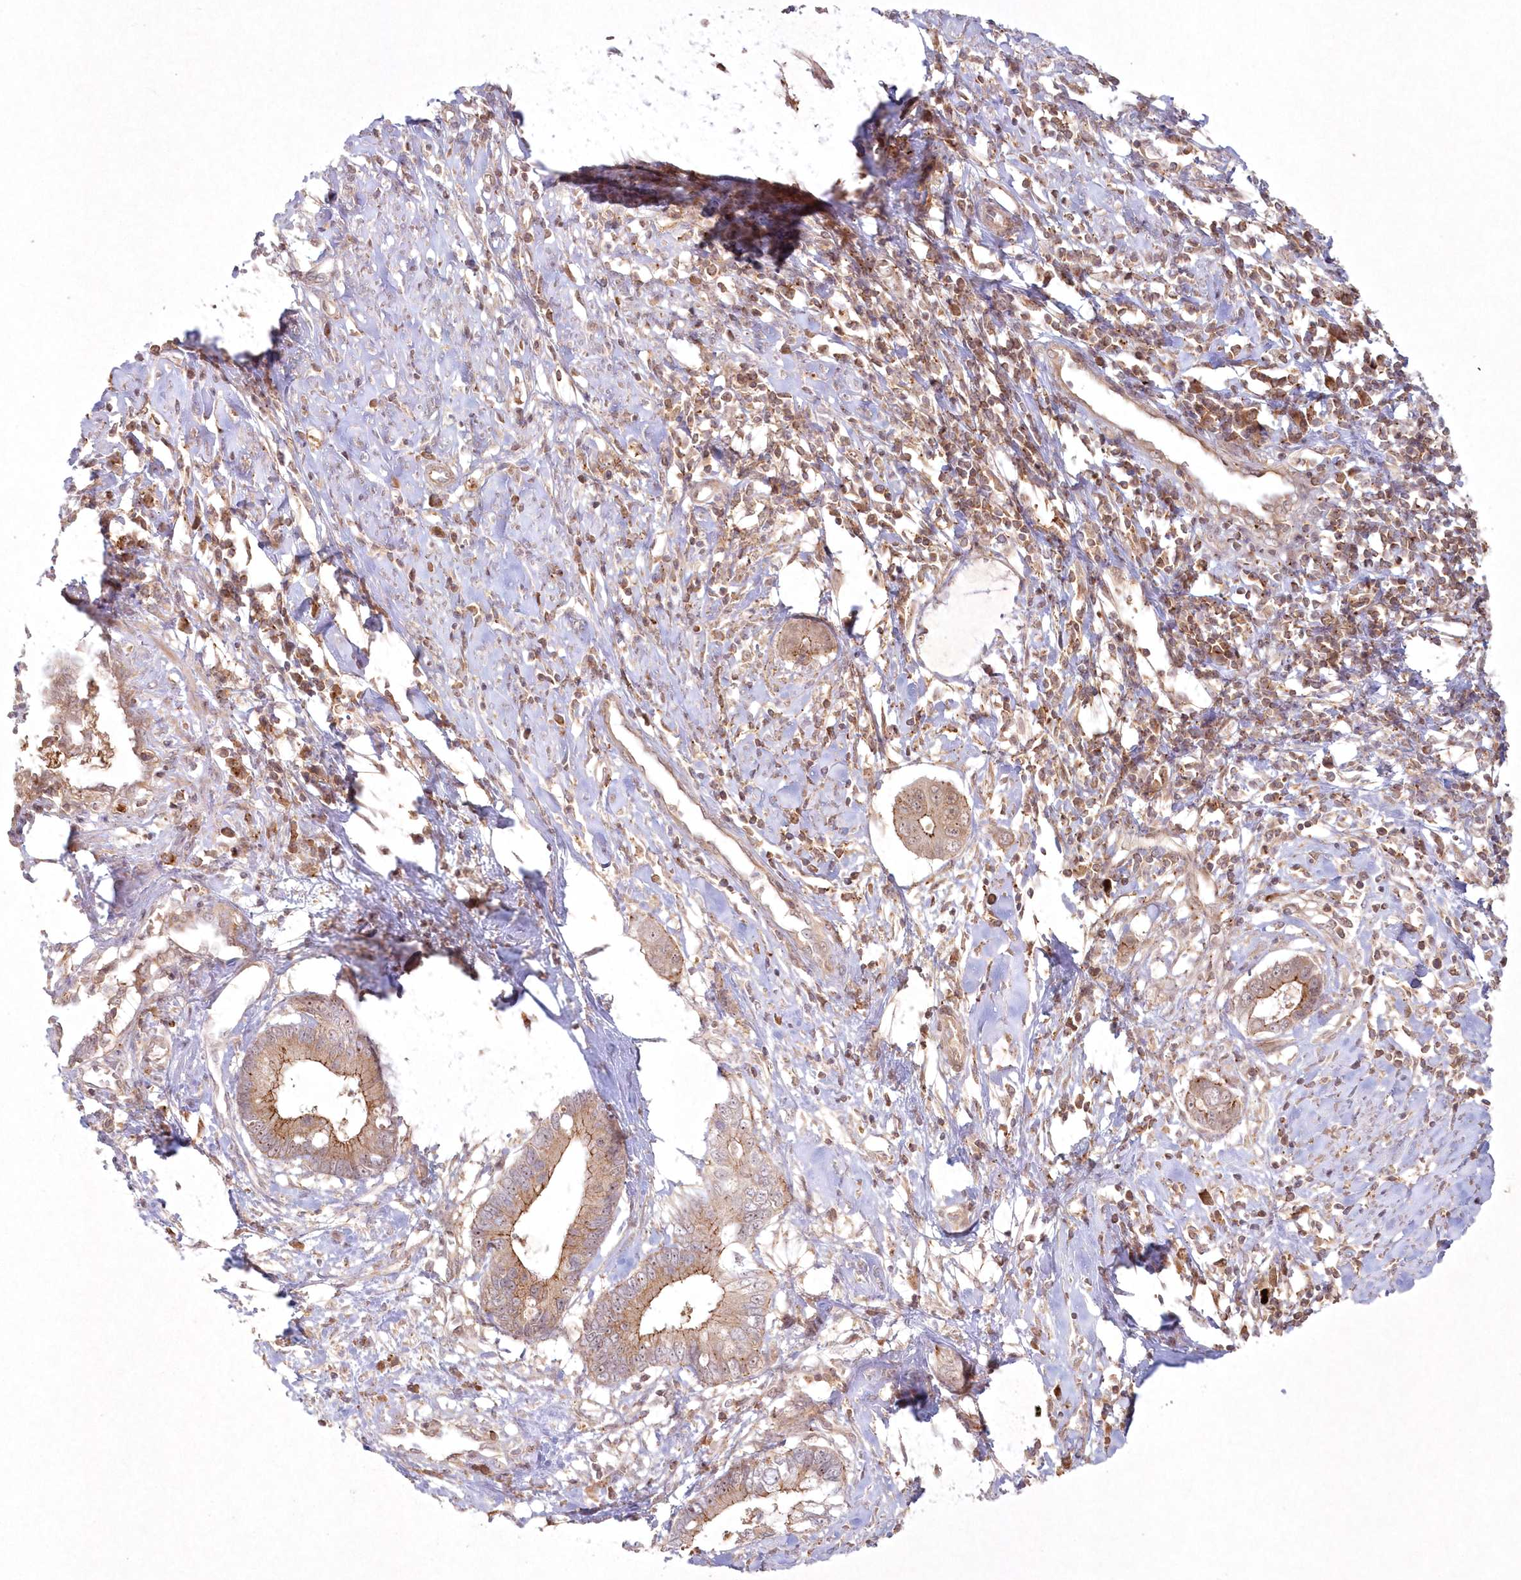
{"staining": {"intensity": "strong", "quantity": ">75%", "location": "cytoplasmic/membranous"}, "tissue": "cervical cancer", "cell_type": "Tumor cells", "image_type": "cancer", "snomed": [{"axis": "morphology", "description": "Adenocarcinoma, NOS"}, {"axis": "topography", "description": "Cervix"}], "caption": "Approximately >75% of tumor cells in human cervical adenocarcinoma show strong cytoplasmic/membranous protein expression as visualized by brown immunohistochemical staining.", "gene": "TOGARAM2", "patient": {"sex": "female", "age": 44}}